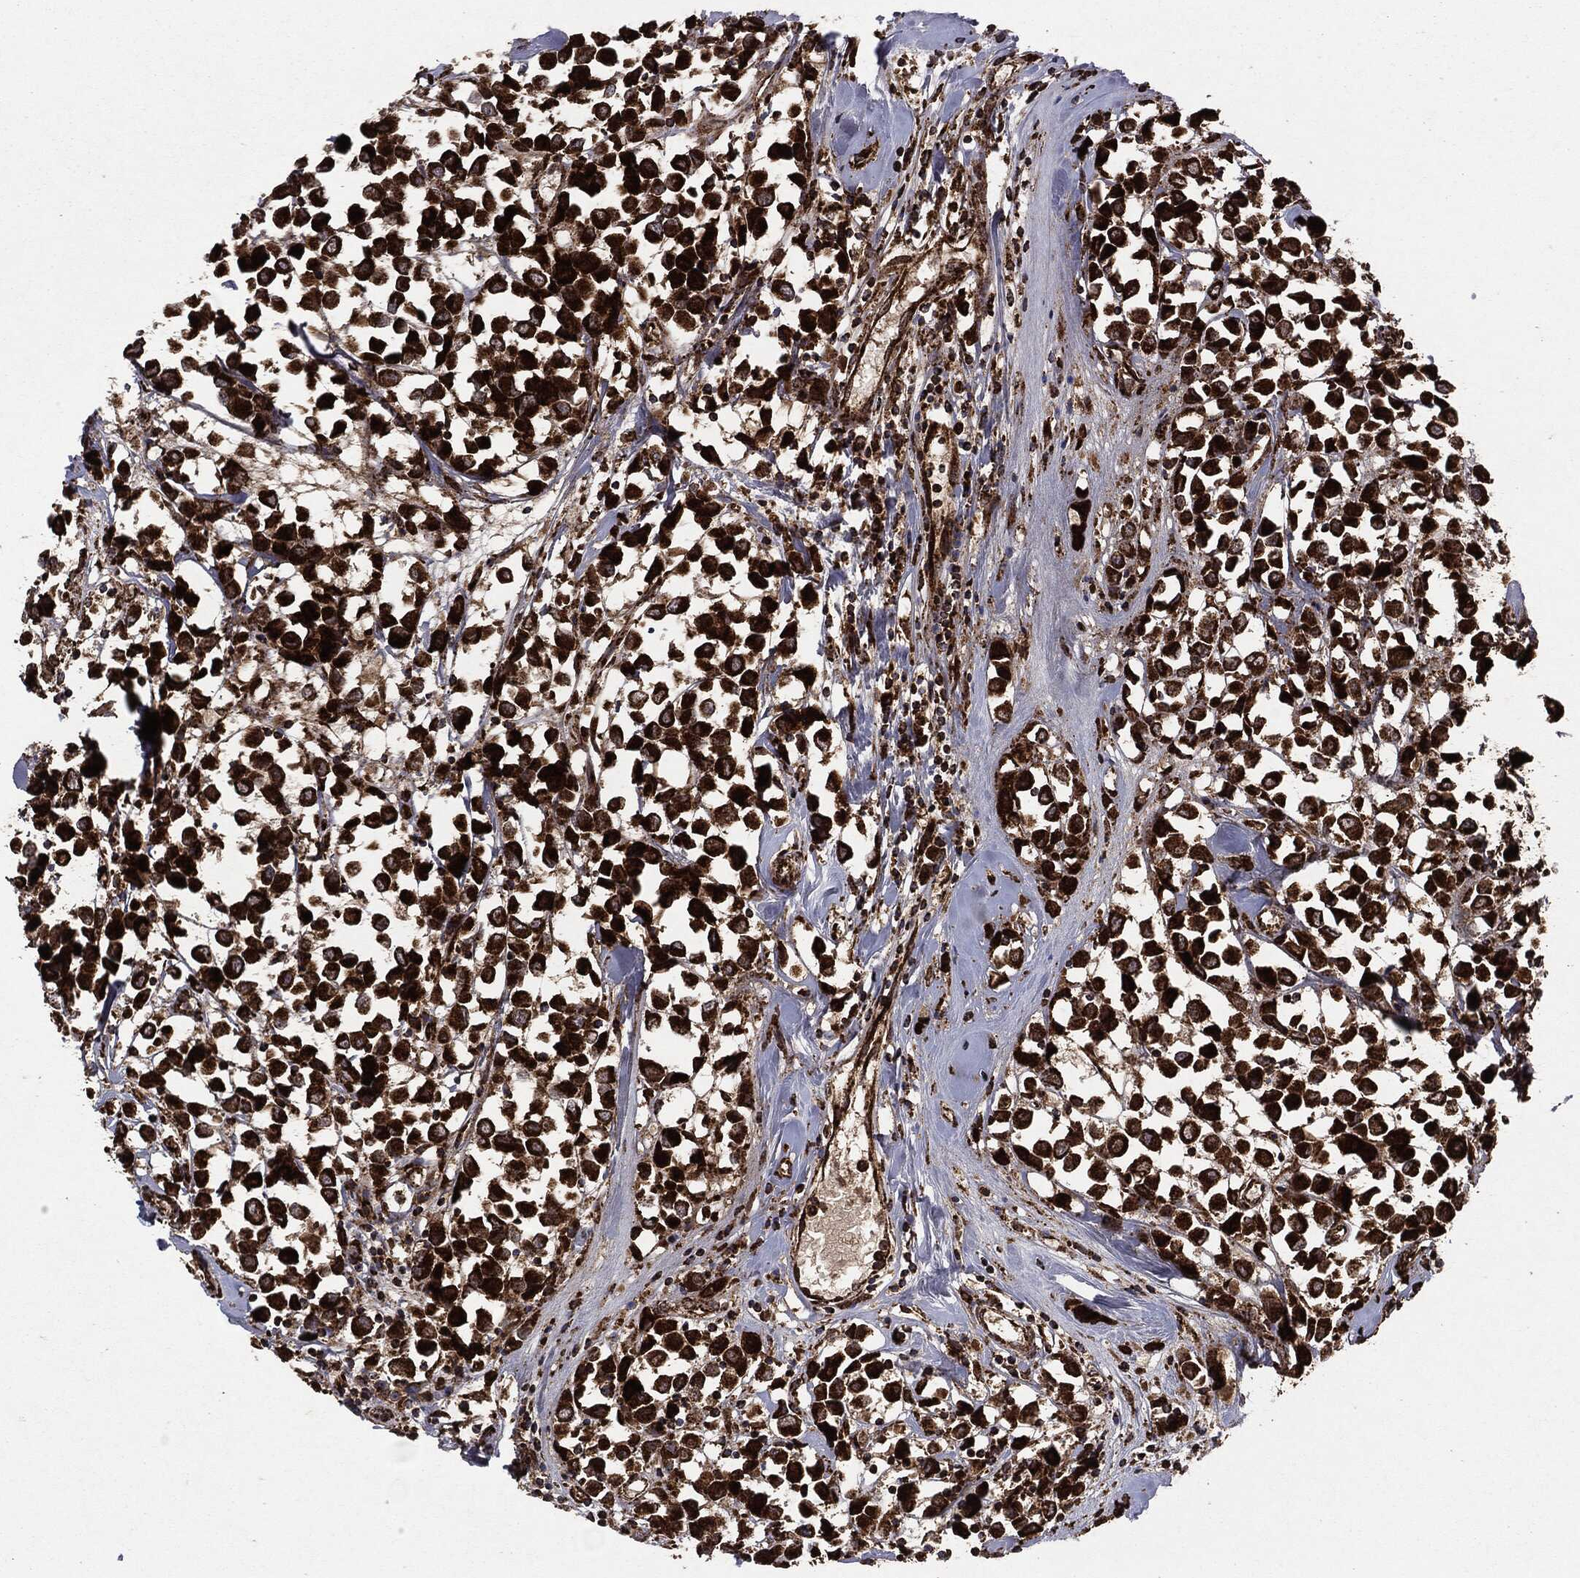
{"staining": {"intensity": "strong", "quantity": ">75%", "location": "cytoplasmic/membranous"}, "tissue": "breast cancer", "cell_type": "Tumor cells", "image_type": "cancer", "snomed": [{"axis": "morphology", "description": "Duct carcinoma"}, {"axis": "topography", "description": "Breast"}], "caption": "Protein expression analysis of human breast intraductal carcinoma reveals strong cytoplasmic/membranous positivity in about >75% of tumor cells.", "gene": "MAP2K1", "patient": {"sex": "female", "age": 61}}